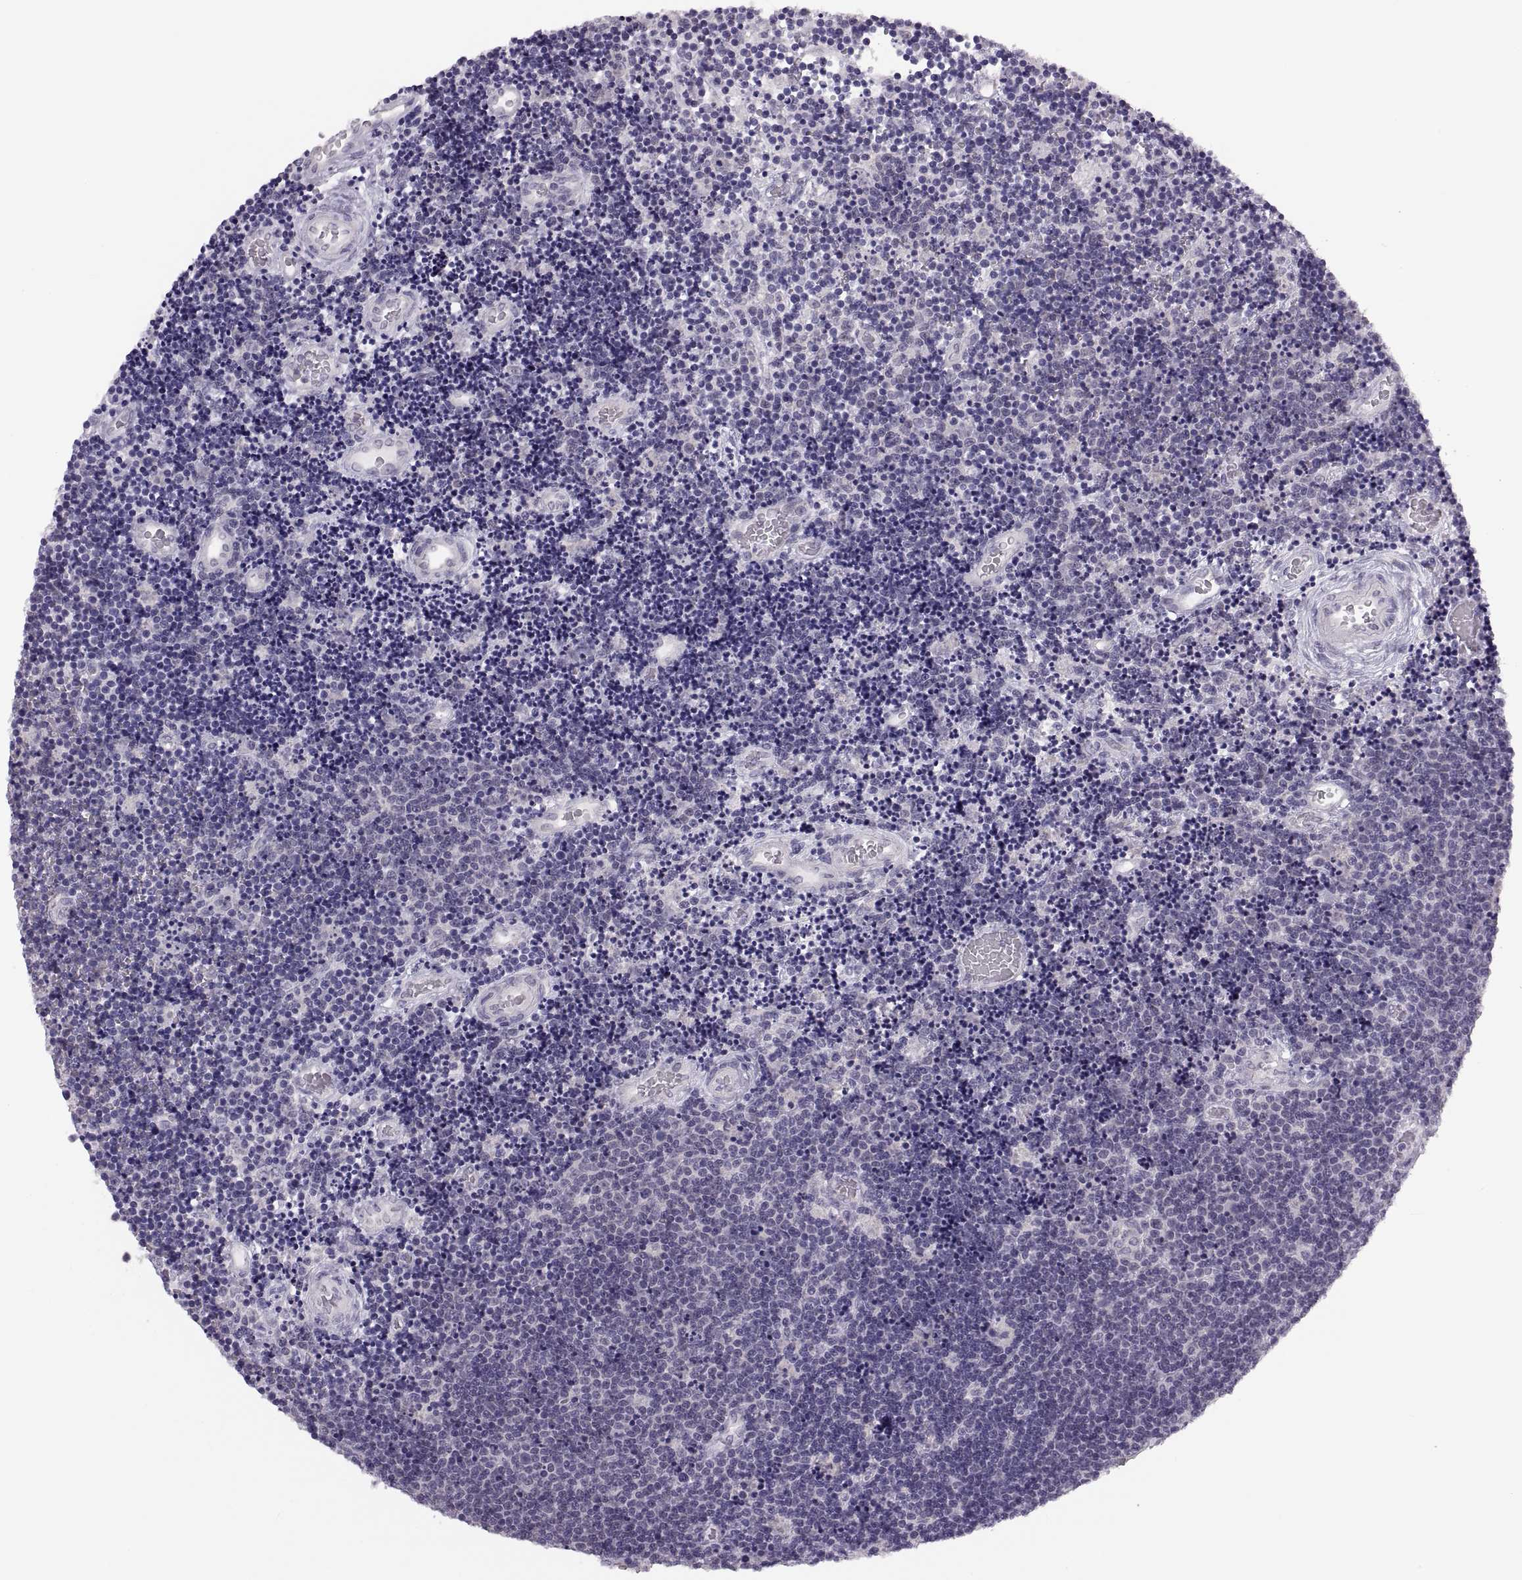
{"staining": {"intensity": "negative", "quantity": "none", "location": "none"}, "tissue": "lymphoma", "cell_type": "Tumor cells", "image_type": "cancer", "snomed": [{"axis": "morphology", "description": "Malignant lymphoma, non-Hodgkin's type, Low grade"}, {"axis": "topography", "description": "Brain"}], "caption": "A micrograph of human lymphoma is negative for staining in tumor cells. (DAB immunohistochemistry (IHC), high magnification).", "gene": "ADH6", "patient": {"sex": "female", "age": 66}}